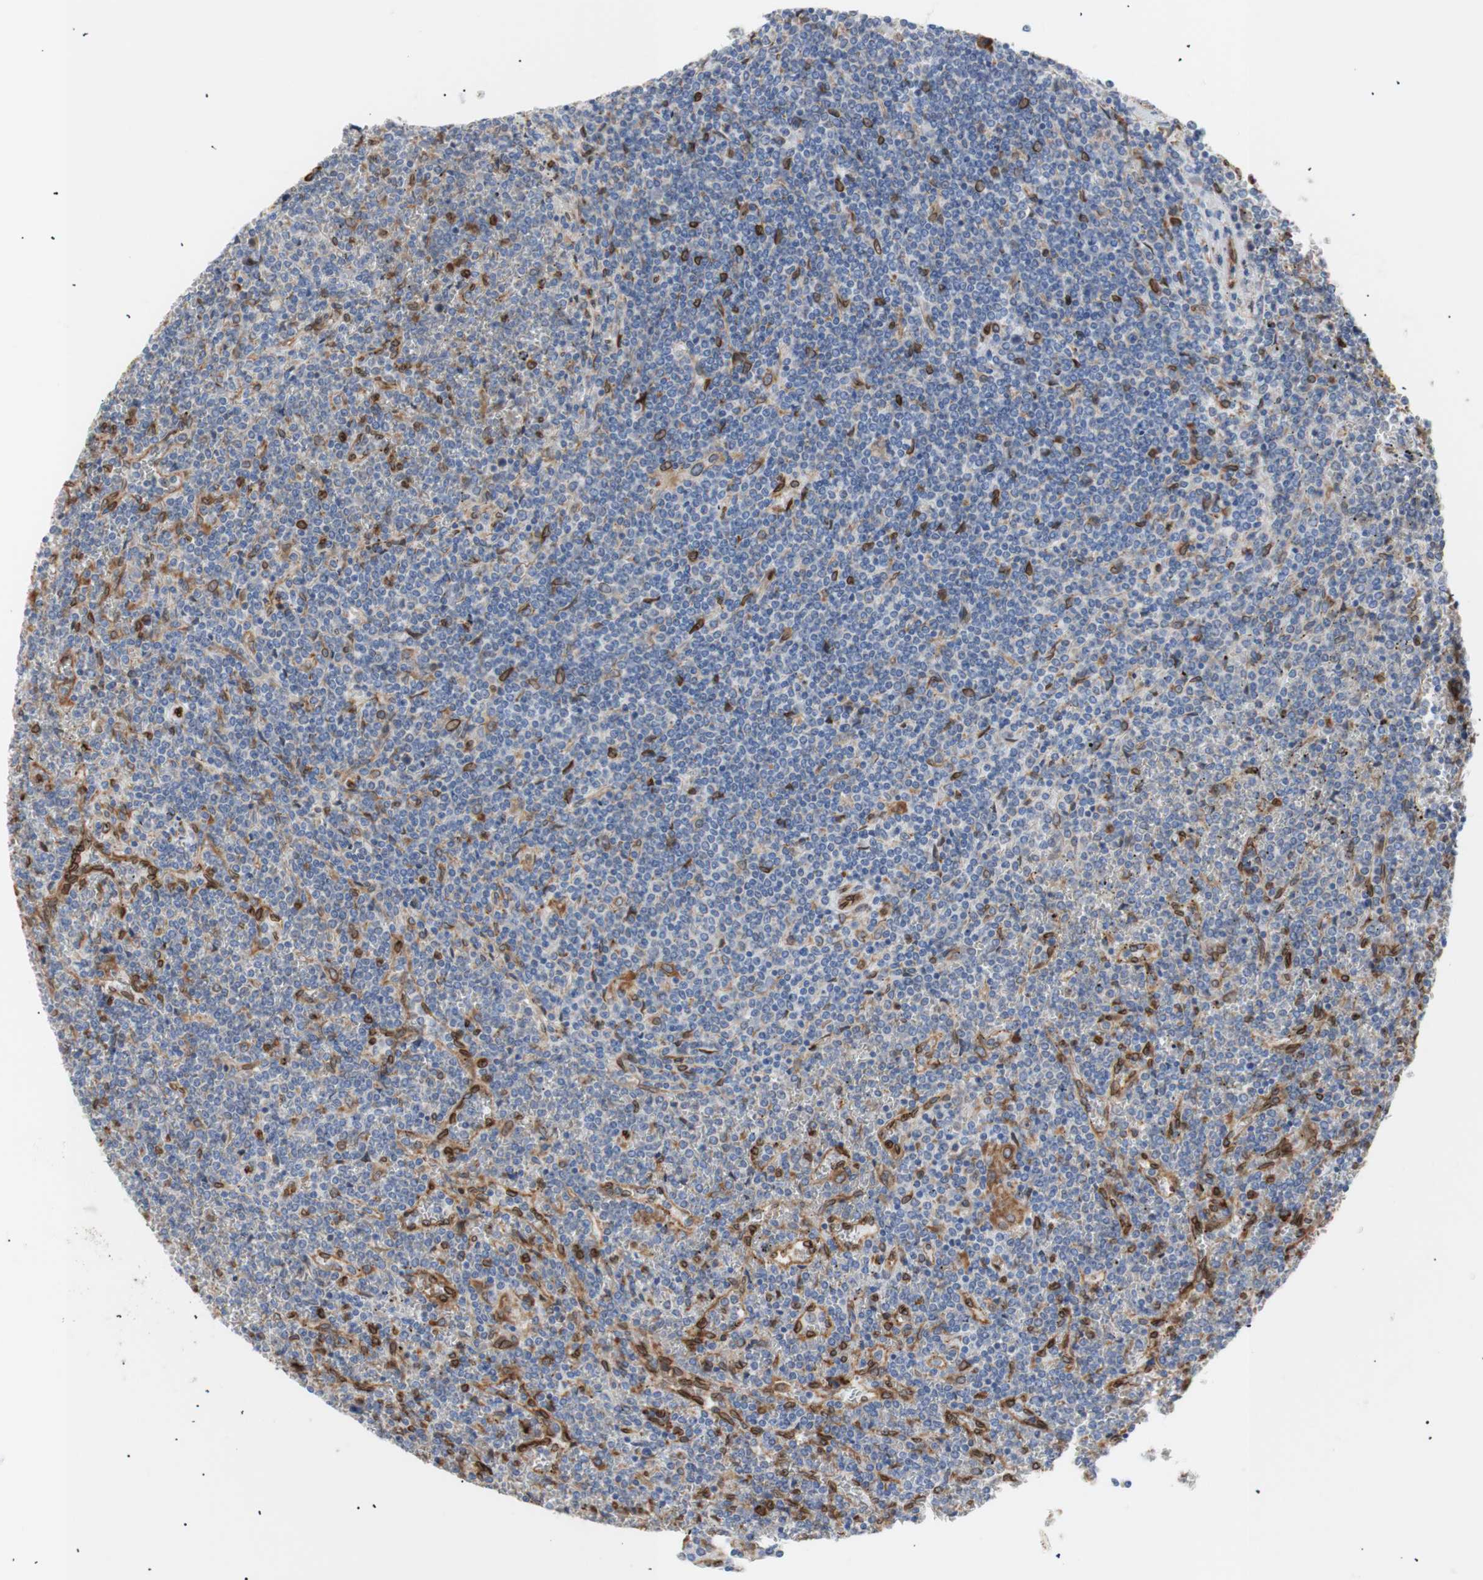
{"staining": {"intensity": "strong", "quantity": "<25%", "location": "cytoplasmic/membranous,nuclear"}, "tissue": "lymphoma", "cell_type": "Tumor cells", "image_type": "cancer", "snomed": [{"axis": "morphology", "description": "Malignant lymphoma, non-Hodgkin's type, Low grade"}, {"axis": "topography", "description": "Spleen"}], "caption": "Protein analysis of lymphoma tissue reveals strong cytoplasmic/membranous and nuclear positivity in approximately <25% of tumor cells.", "gene": "ERLIN1", "patient": {"sex": "female", "age": 19}}